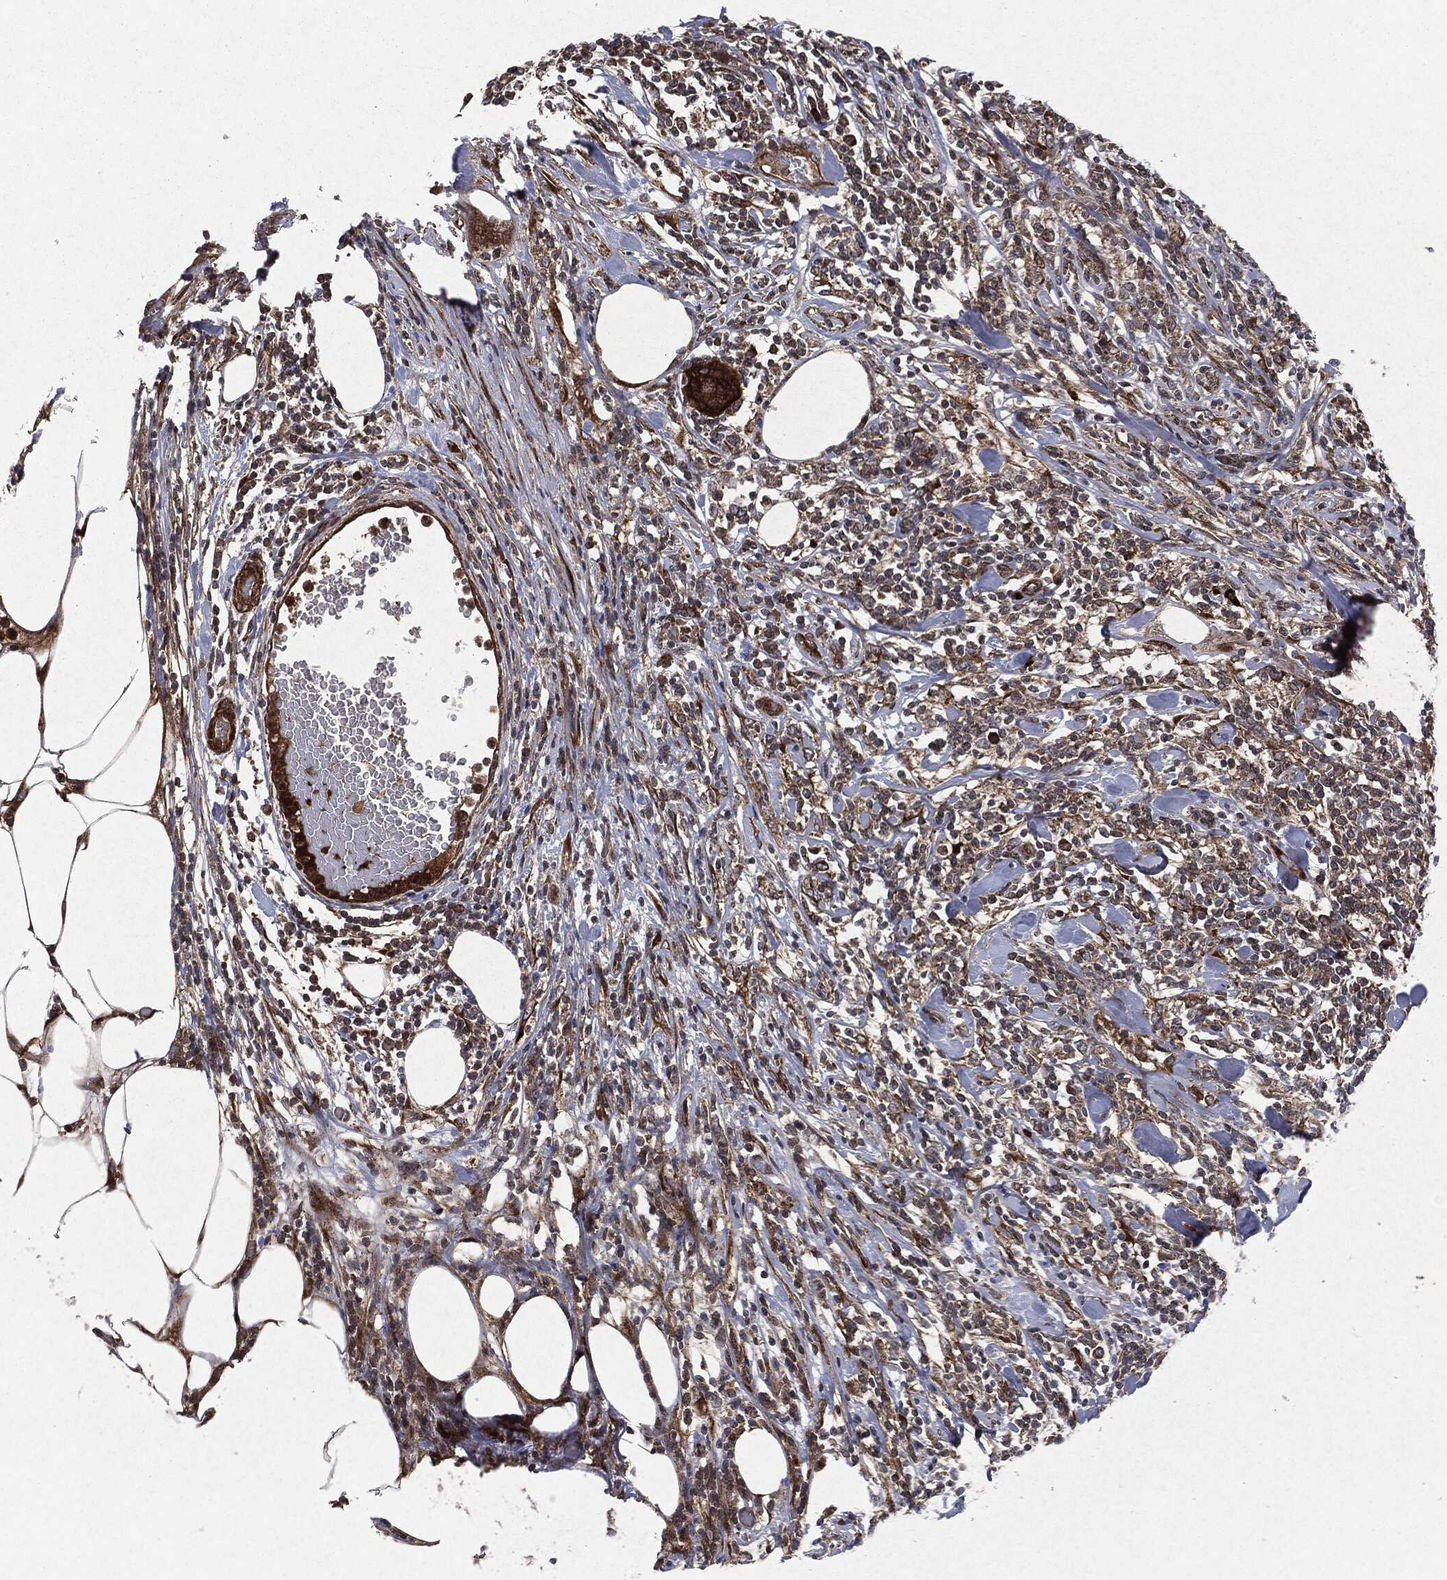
{"staining": {"intensity": "moderate", "quantity": "<25%", "location": "cytoplasmic/membranous"}, "tissue": "lymphoma", "cell_type": "Tumor cells", "image_type": "cancer", "snomed": [{"axis": "morphology", "description": "Malignant lymphoma, non-Hodgkin's type, High grade"}, {"axis": "topography", "description": "Lymph node"}], "caption": "DAB (3,3'-diaminobenzidine) immunohistochemical staining of high-grade malignant lymphoma, non-Hodgkin's type exhibits moderate cytoplasmic/membranous protein positivity in about <25% of tumor cells.", "gene": "RAF1", "patient": {"sex": "female", "age": 84}}